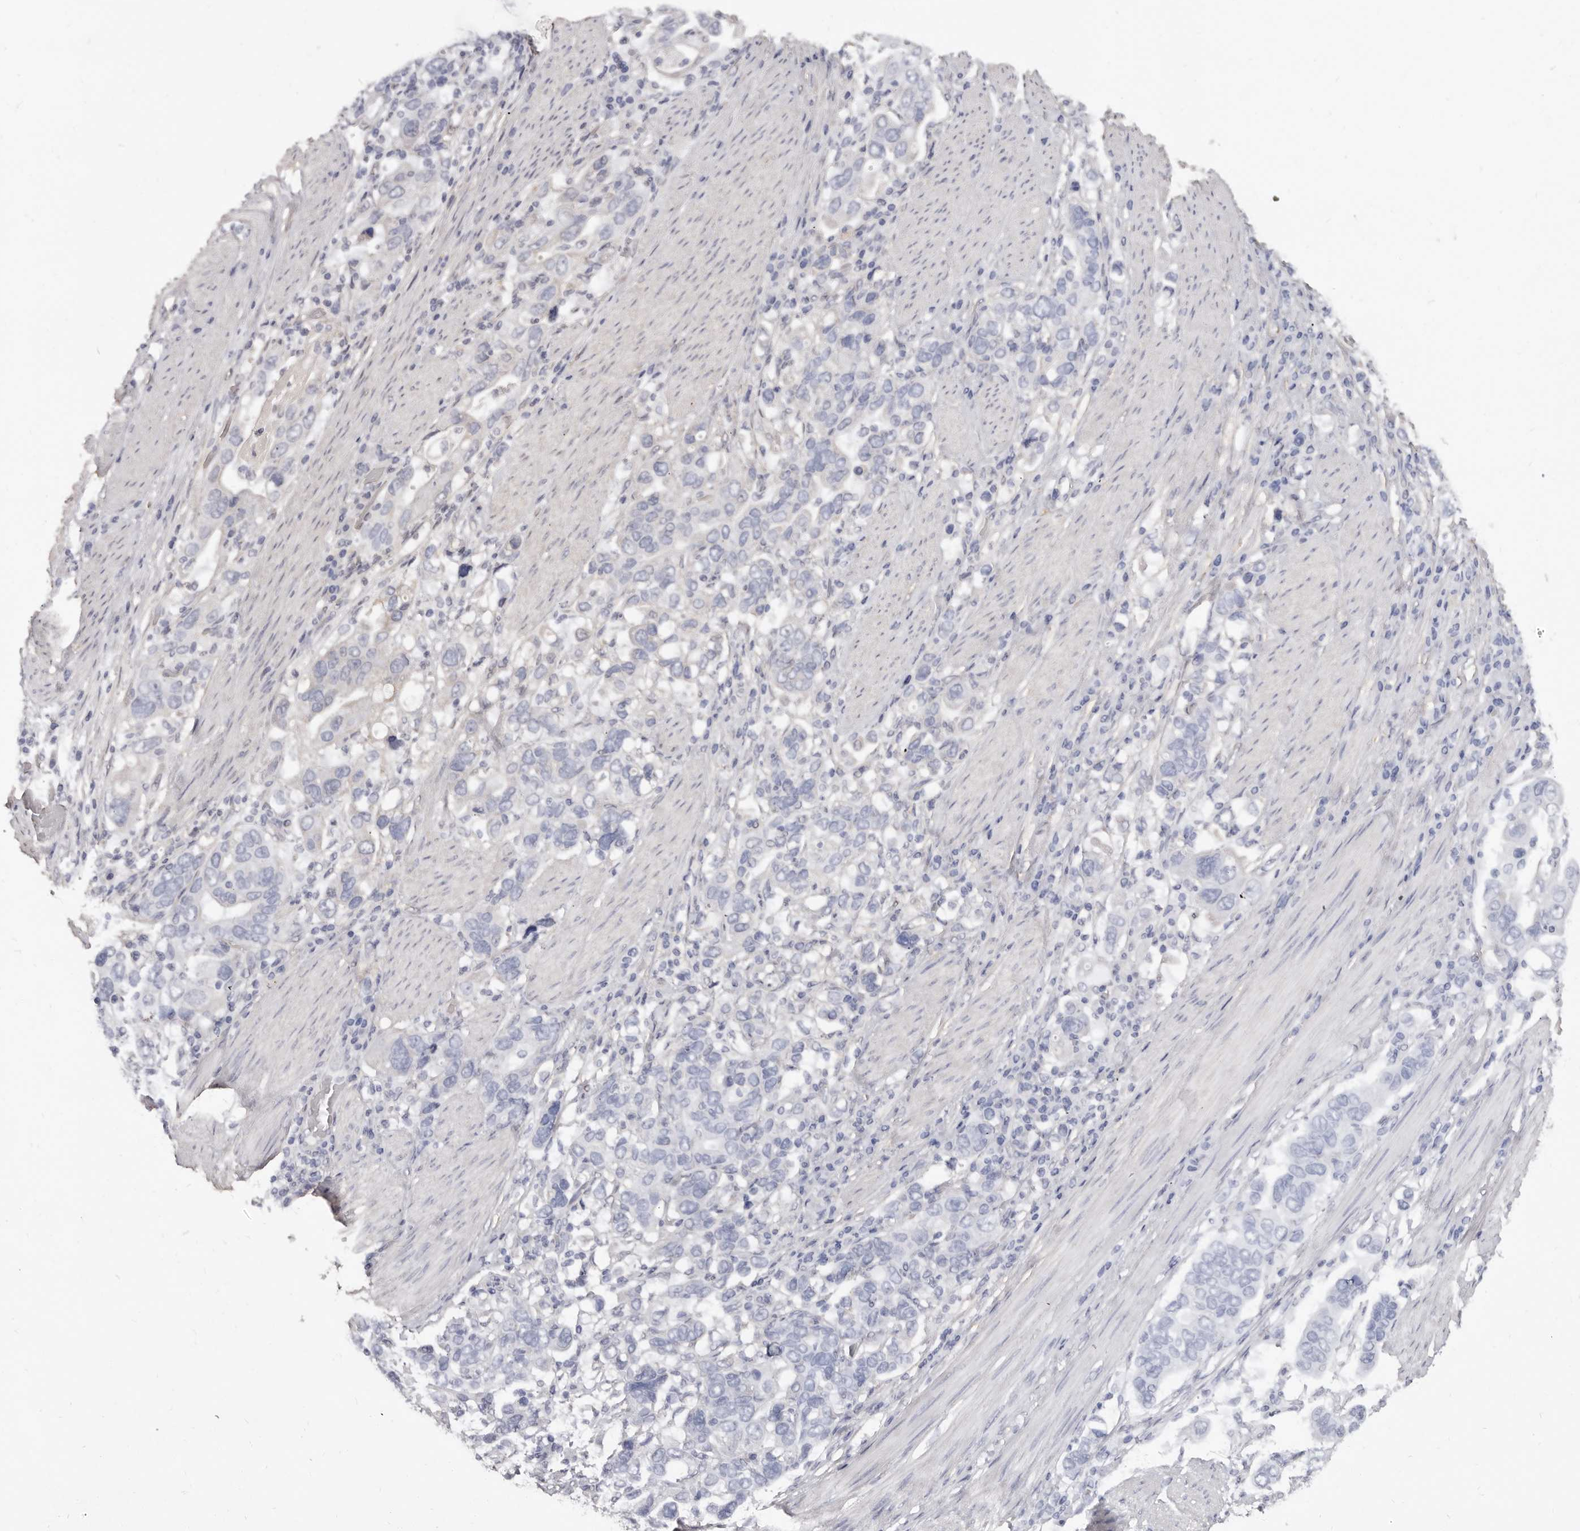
{"staining": {"intensity": "negative", "quantity": "none", "location": "none"}, "tissue": "stomach cancer", "cell_type": "Tumor cells", "image_type": "cancer", "snomed": [{"axis": "morphology", "description": "Adenocarcinoma, NOS"}, {"axis": "topography", "description": "Stomach, upper"}], "caption": "High magnification brightfield microscopy of stomach adenocarcinoma stained with DAB (3,3'-diaminobenzidine) (brown) and counterstained with hematoxylin (blue): tumor cells show no significant positivity.", "gene": "KHDRBS2", "patient": {"sex": "male", "age": 62}}